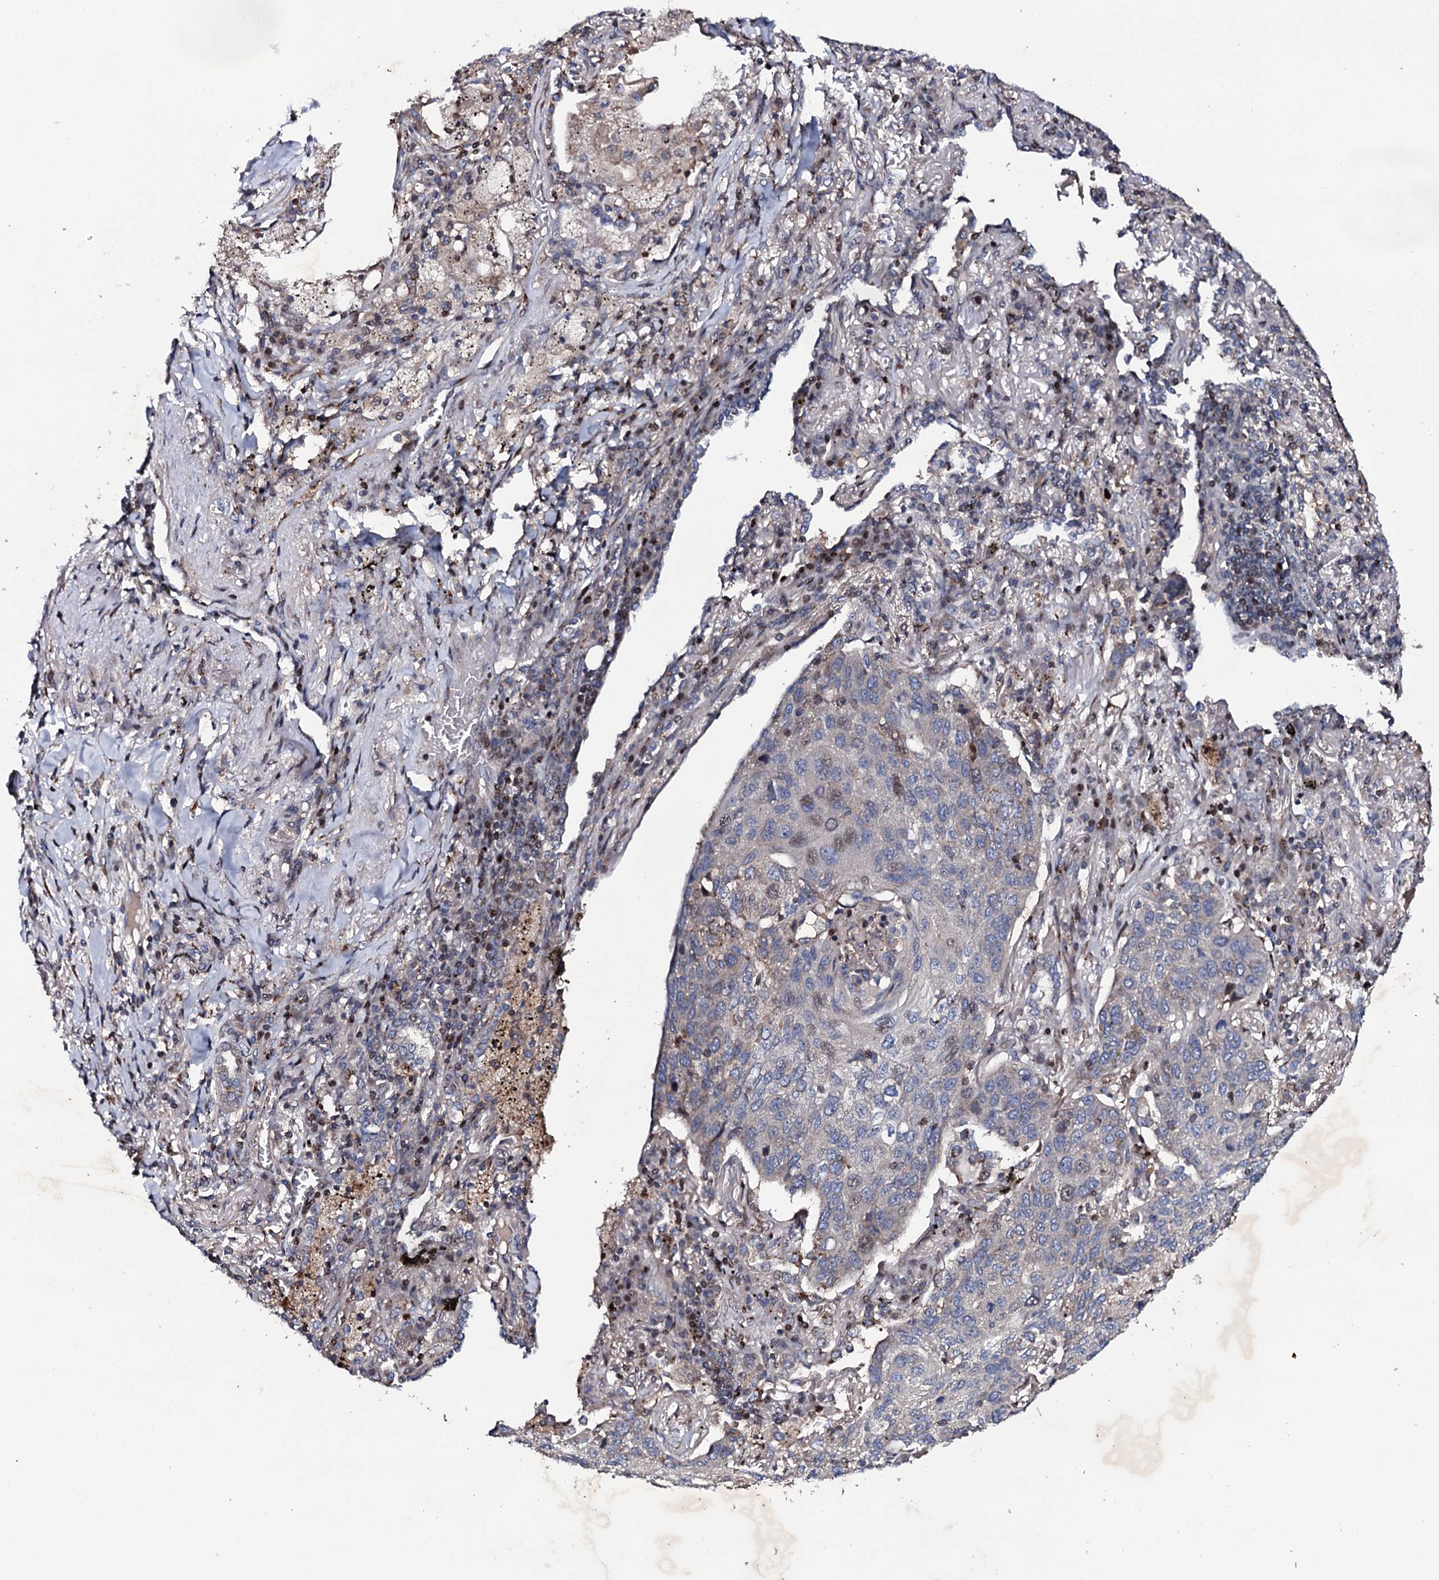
{"staining": {"intensity": "negative", "quantity": "none", "location": "none"}, "tissue": "lung cancer", "cell_type": "Tumor cells", "image_type": "cancer", "snomed": [{"axis": "morphology", "description": "Squamous cell carcinoma, NOS"}, {"axis": "topography", "description": "Lung"}], "caption": "Tumor cells show no significant protein staining in lung cancer (squamous cell carcinoma).", "gene": "PLET1", "patient": {"sex": "female", "age": 63}}